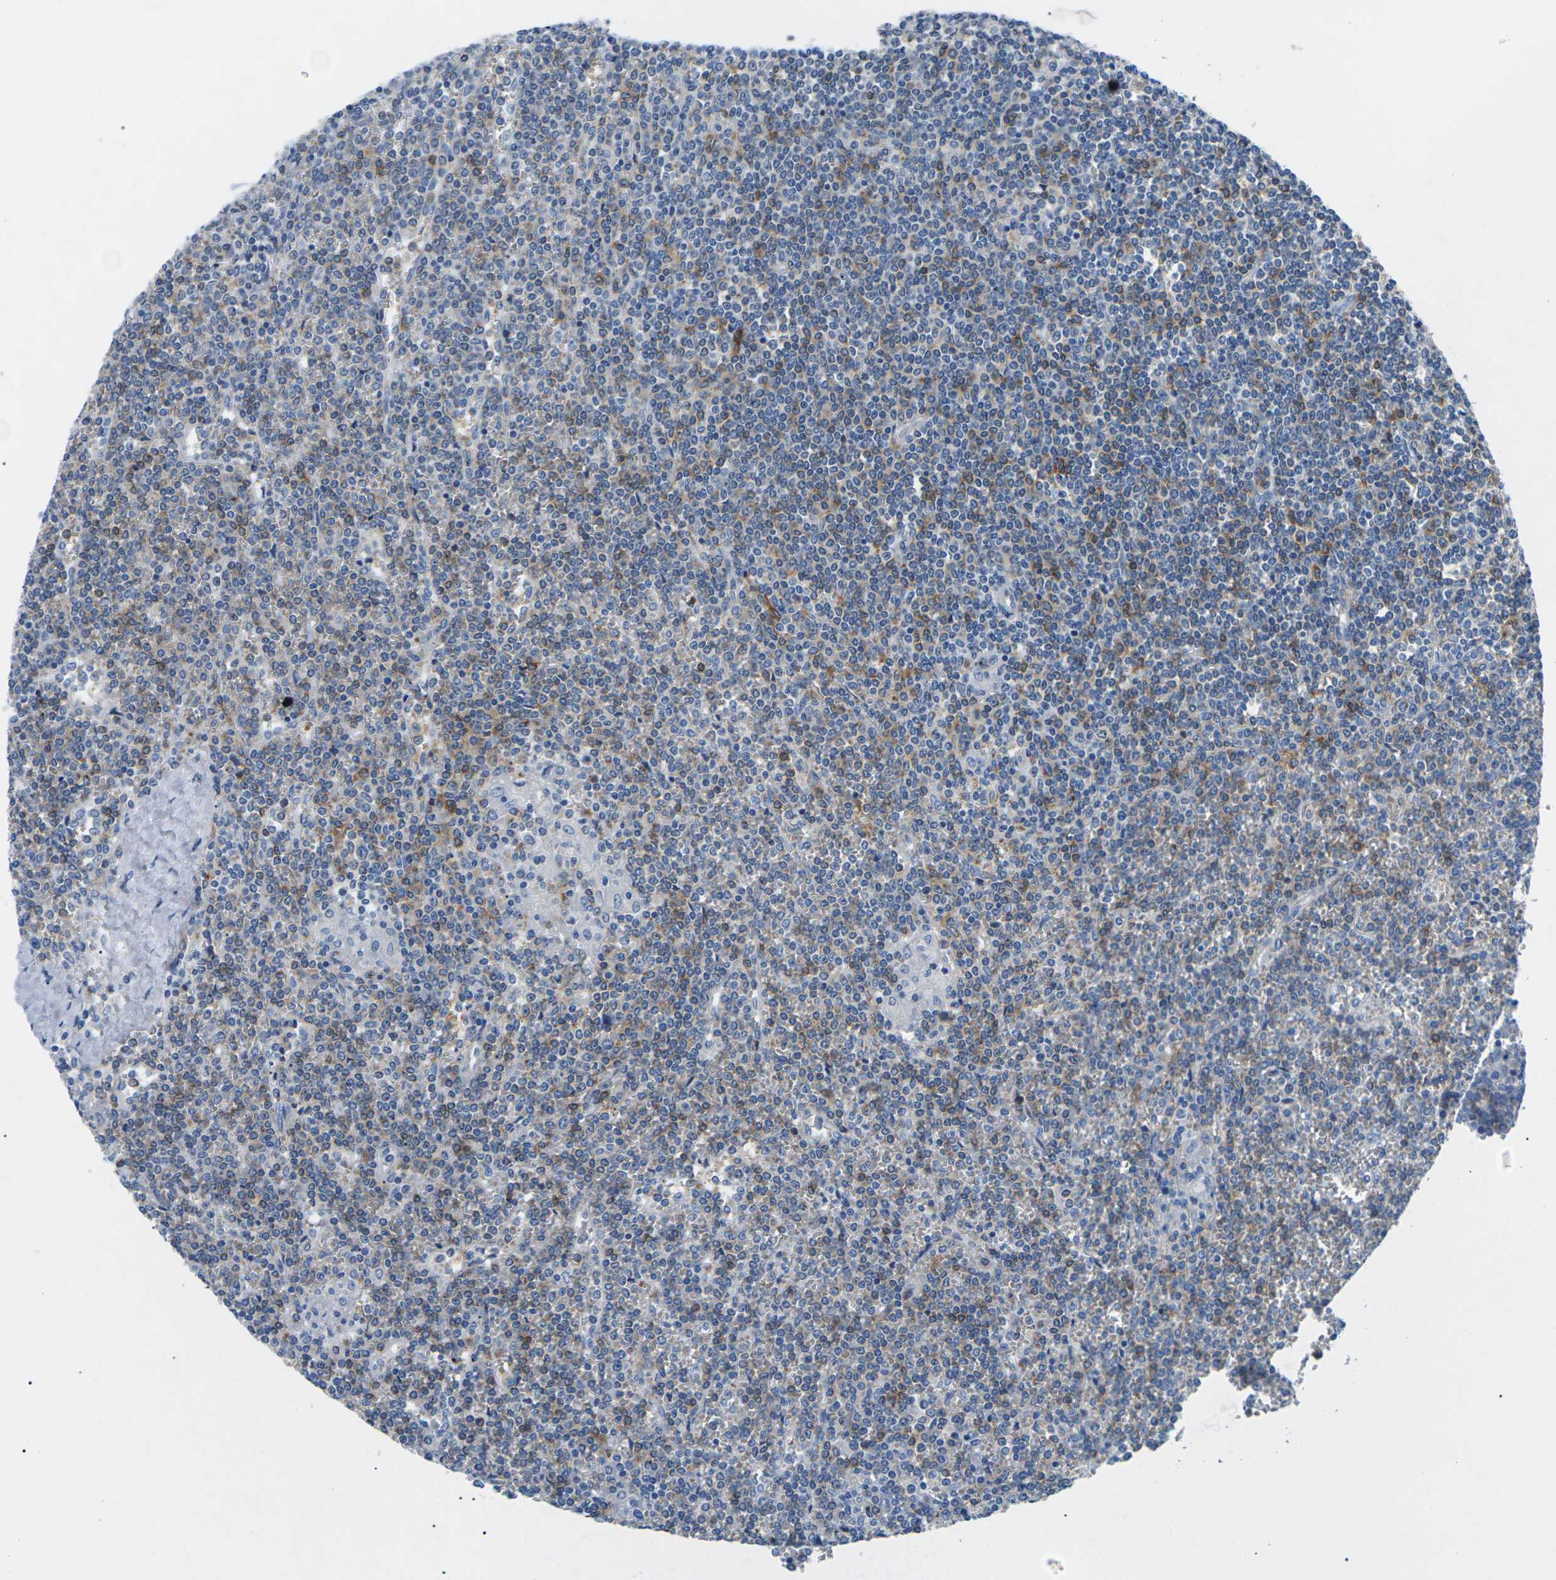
{"staining": {"intensity": "weak", "quantity": "<25%", "location": "cytoplasmic/membranous"}, "tissue": "lymphoma", "cell_type": "Tumor cells", "image_type": "cancer", "snomed": [{"axis": "morphology", "description": "Malignant lymphoma, non-Hodgkin's type, Low grade"}, {"axis": "topography", "description": "Spleen"}], "caption": "IHC of human low-grade malignant lymphoma, non-Hodgkin's type displays no positivity in tumor cells. Nuclei are stained in blue.", "gene": "SYNGR2", "patient": {"sex": "female", "age": 19}}